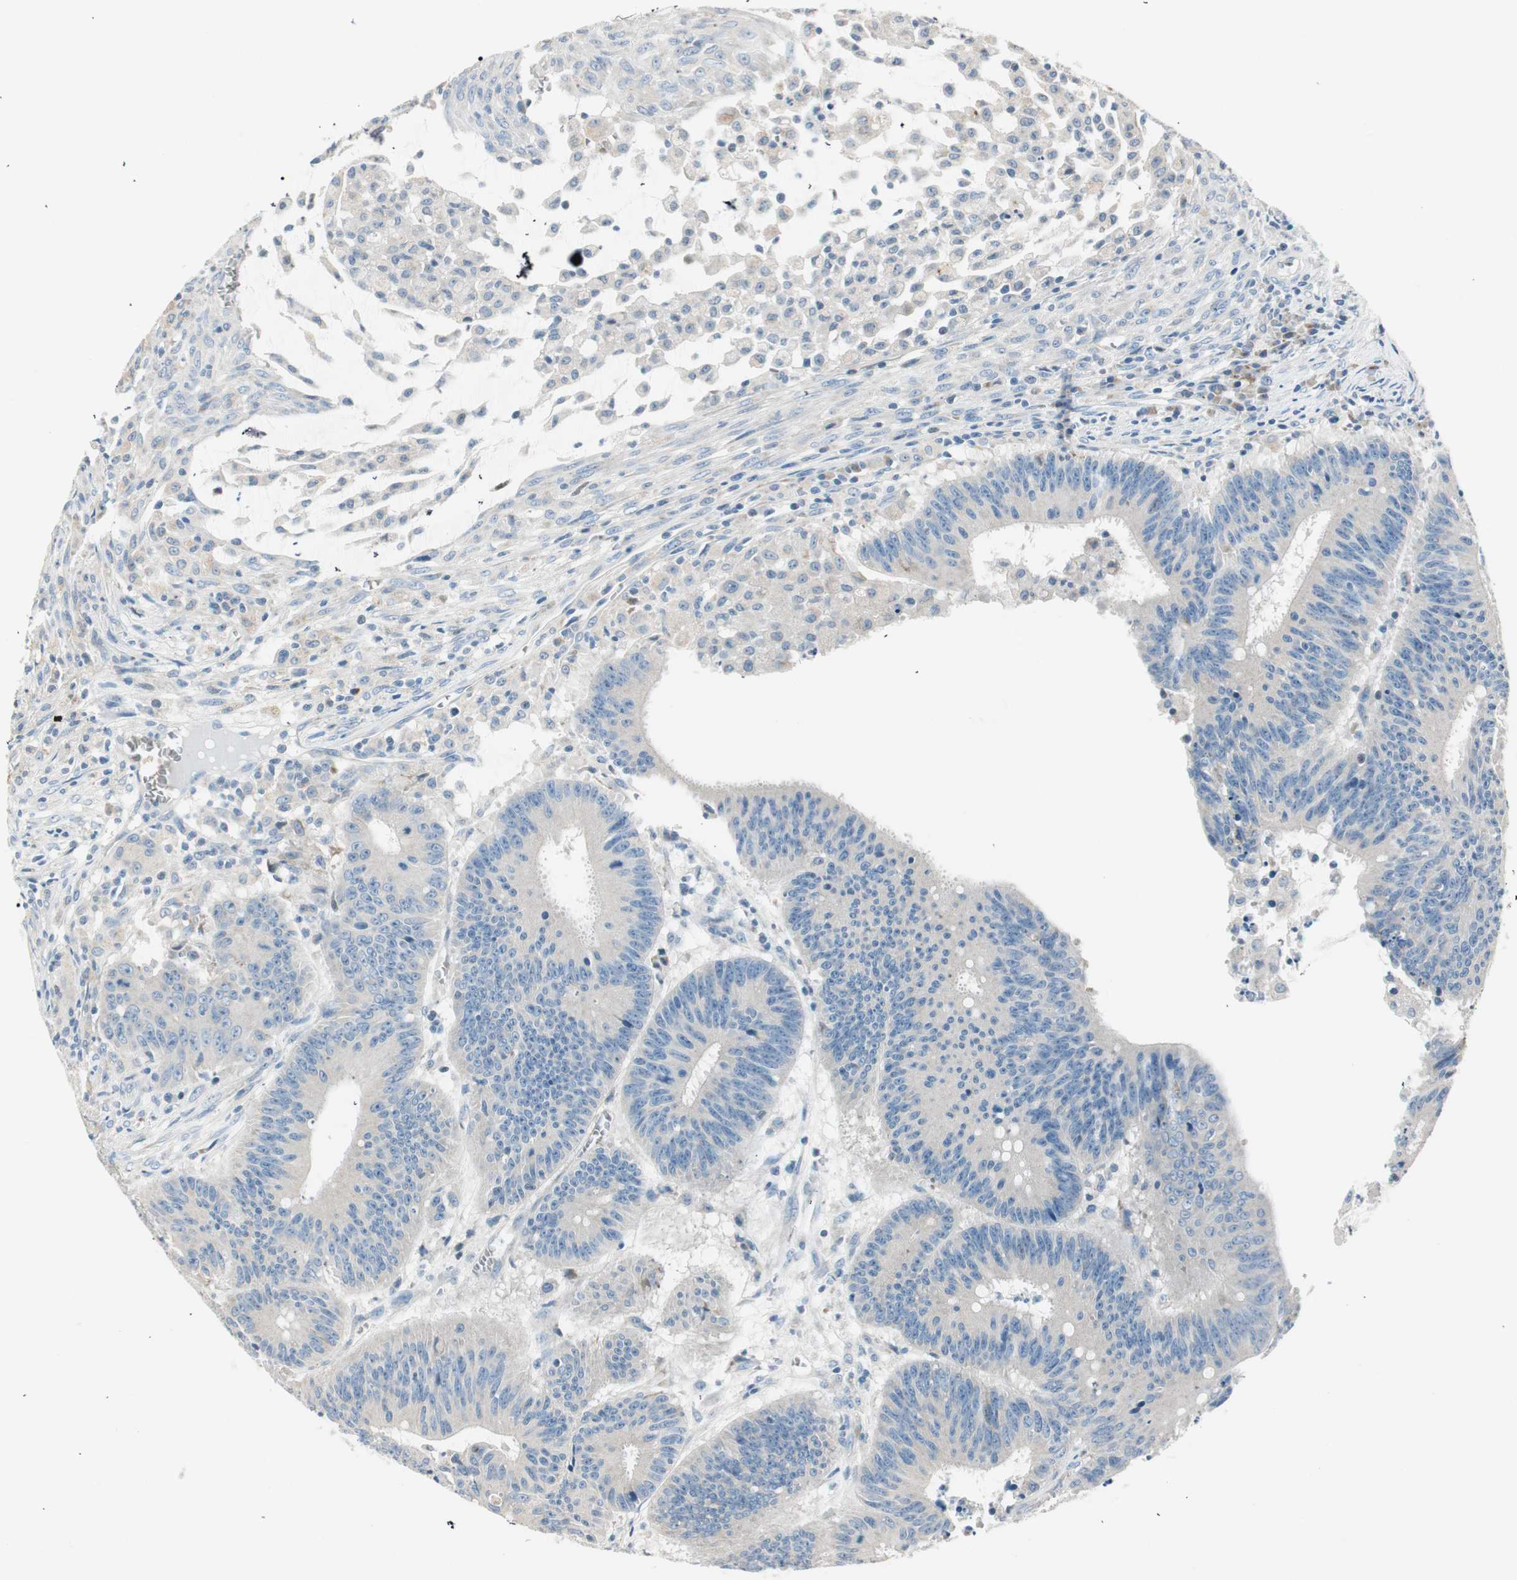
{"staining": {"intensity": "negative", "quantity": "none", "location": "none"}, "tissue": "colorectal cancer", "cell_type": "Tumor cells", "image_type": "cancer", "snomed": [{"axis": "morphology", "description": "Adenocarcinoma, NOS"}, {"axis": "topography", "description": "Colon"}], "caption": "DAB (3,3'-diaminobenzidine) immunohistochemical staining of colorectal adenocarcinoma displays no significant expression in tumor cells.", "gene": "RORB", "patient": {"sex": "male", "age": 45}}